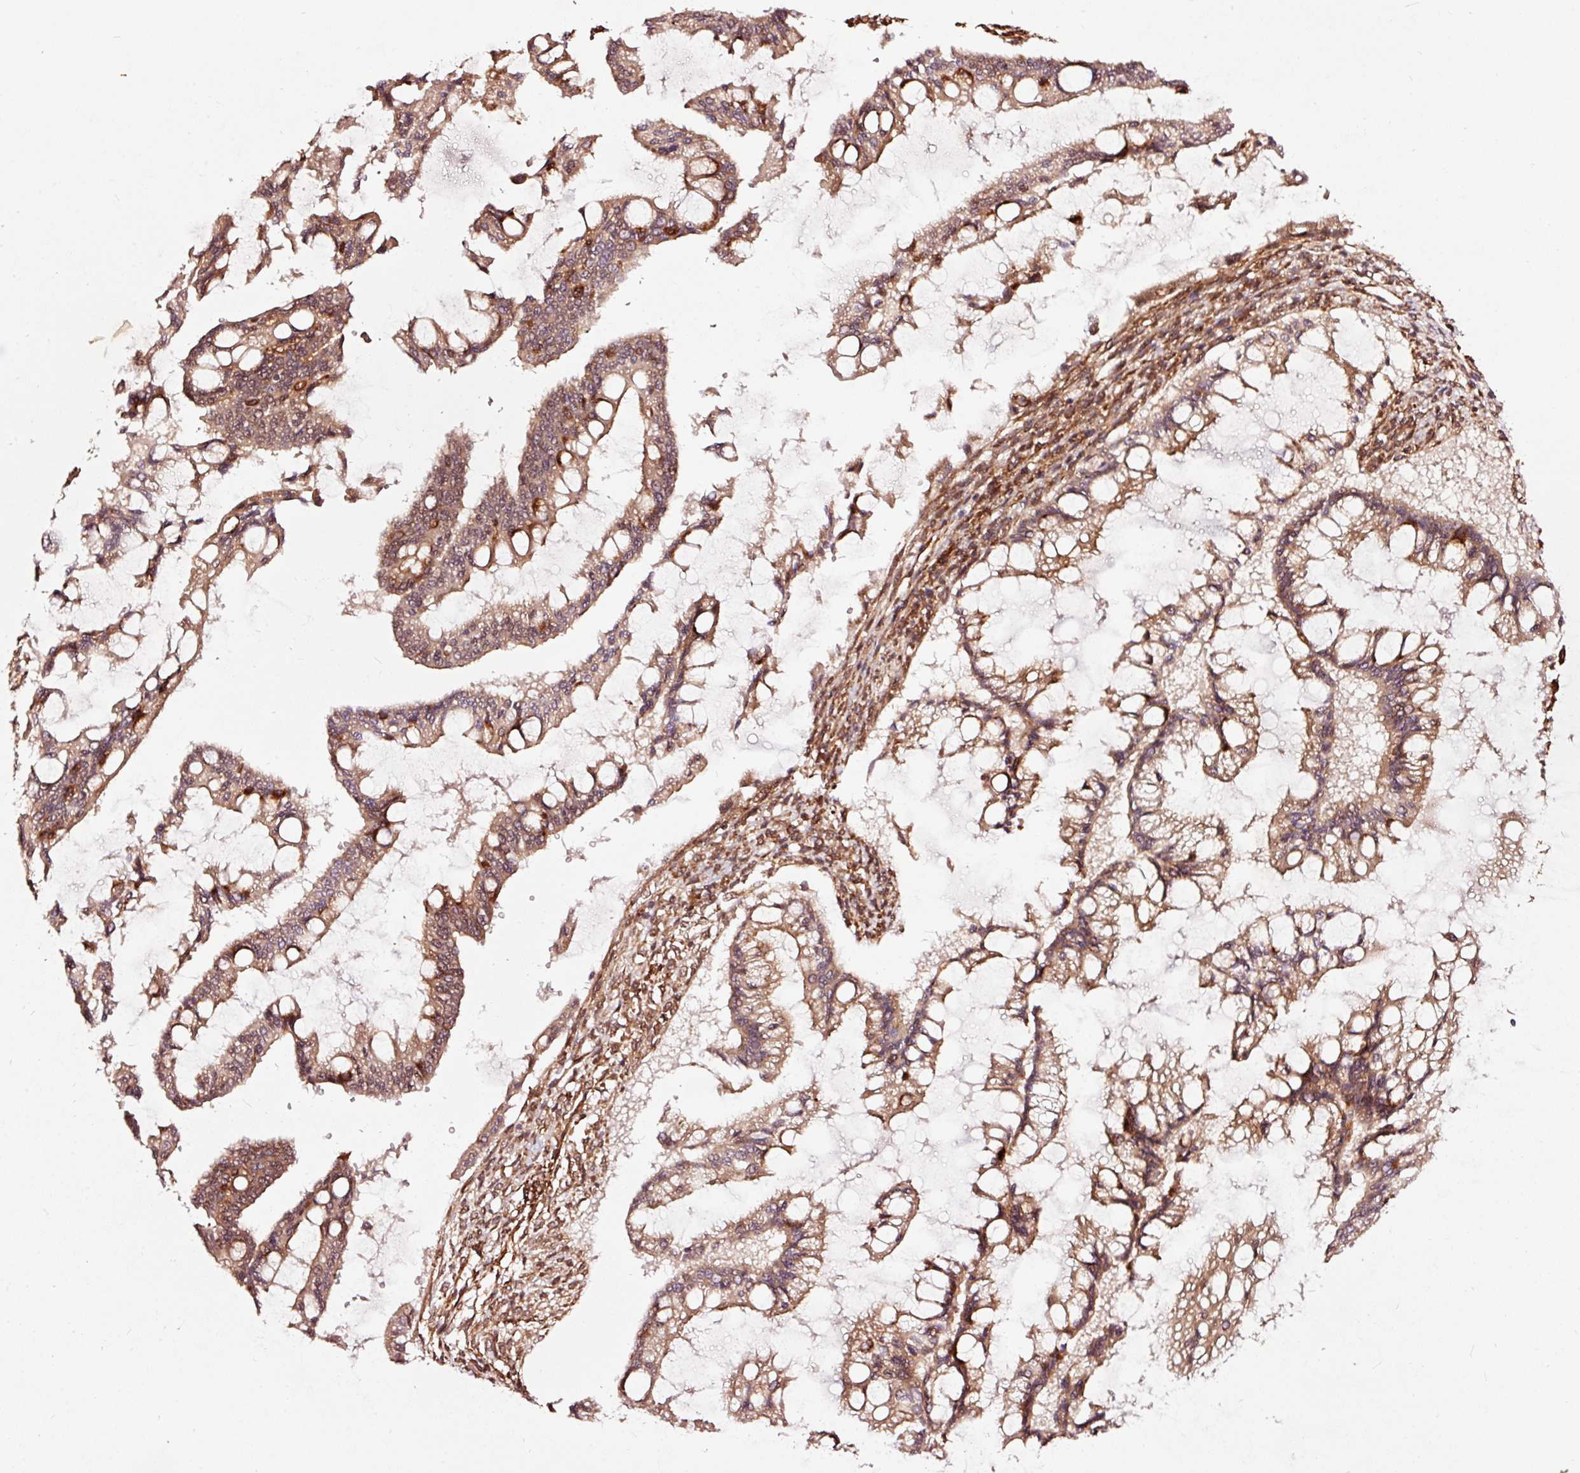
{"staining": {"intensity": "moderate", "quantity": ">75%", "location": "cytoplasmic/membranous,nuclear"}, "tissue": "ovarian cancer", "cell_type": "Tumor cells", "image_type": "cancer", "snomed": [{"axis": "morphology", "description": "Cystadenocarcinoma, mucinous, NOS"}, {"axis": "topography", "description": "Ovary"}], "caption": "Protein staining exhibits moderate cytoplasmic/membranous and nuclear expression in approximately >75% of tumor cells in ovarian cancer (mucinous cystadenocarcinoma). The protein is stained brown, and the nuclei are stained in blue (DAB IHC with brightfield microscopy, high magnification).", "gene": "TPM1", "patient": {"sex": "female", "age": 73}}